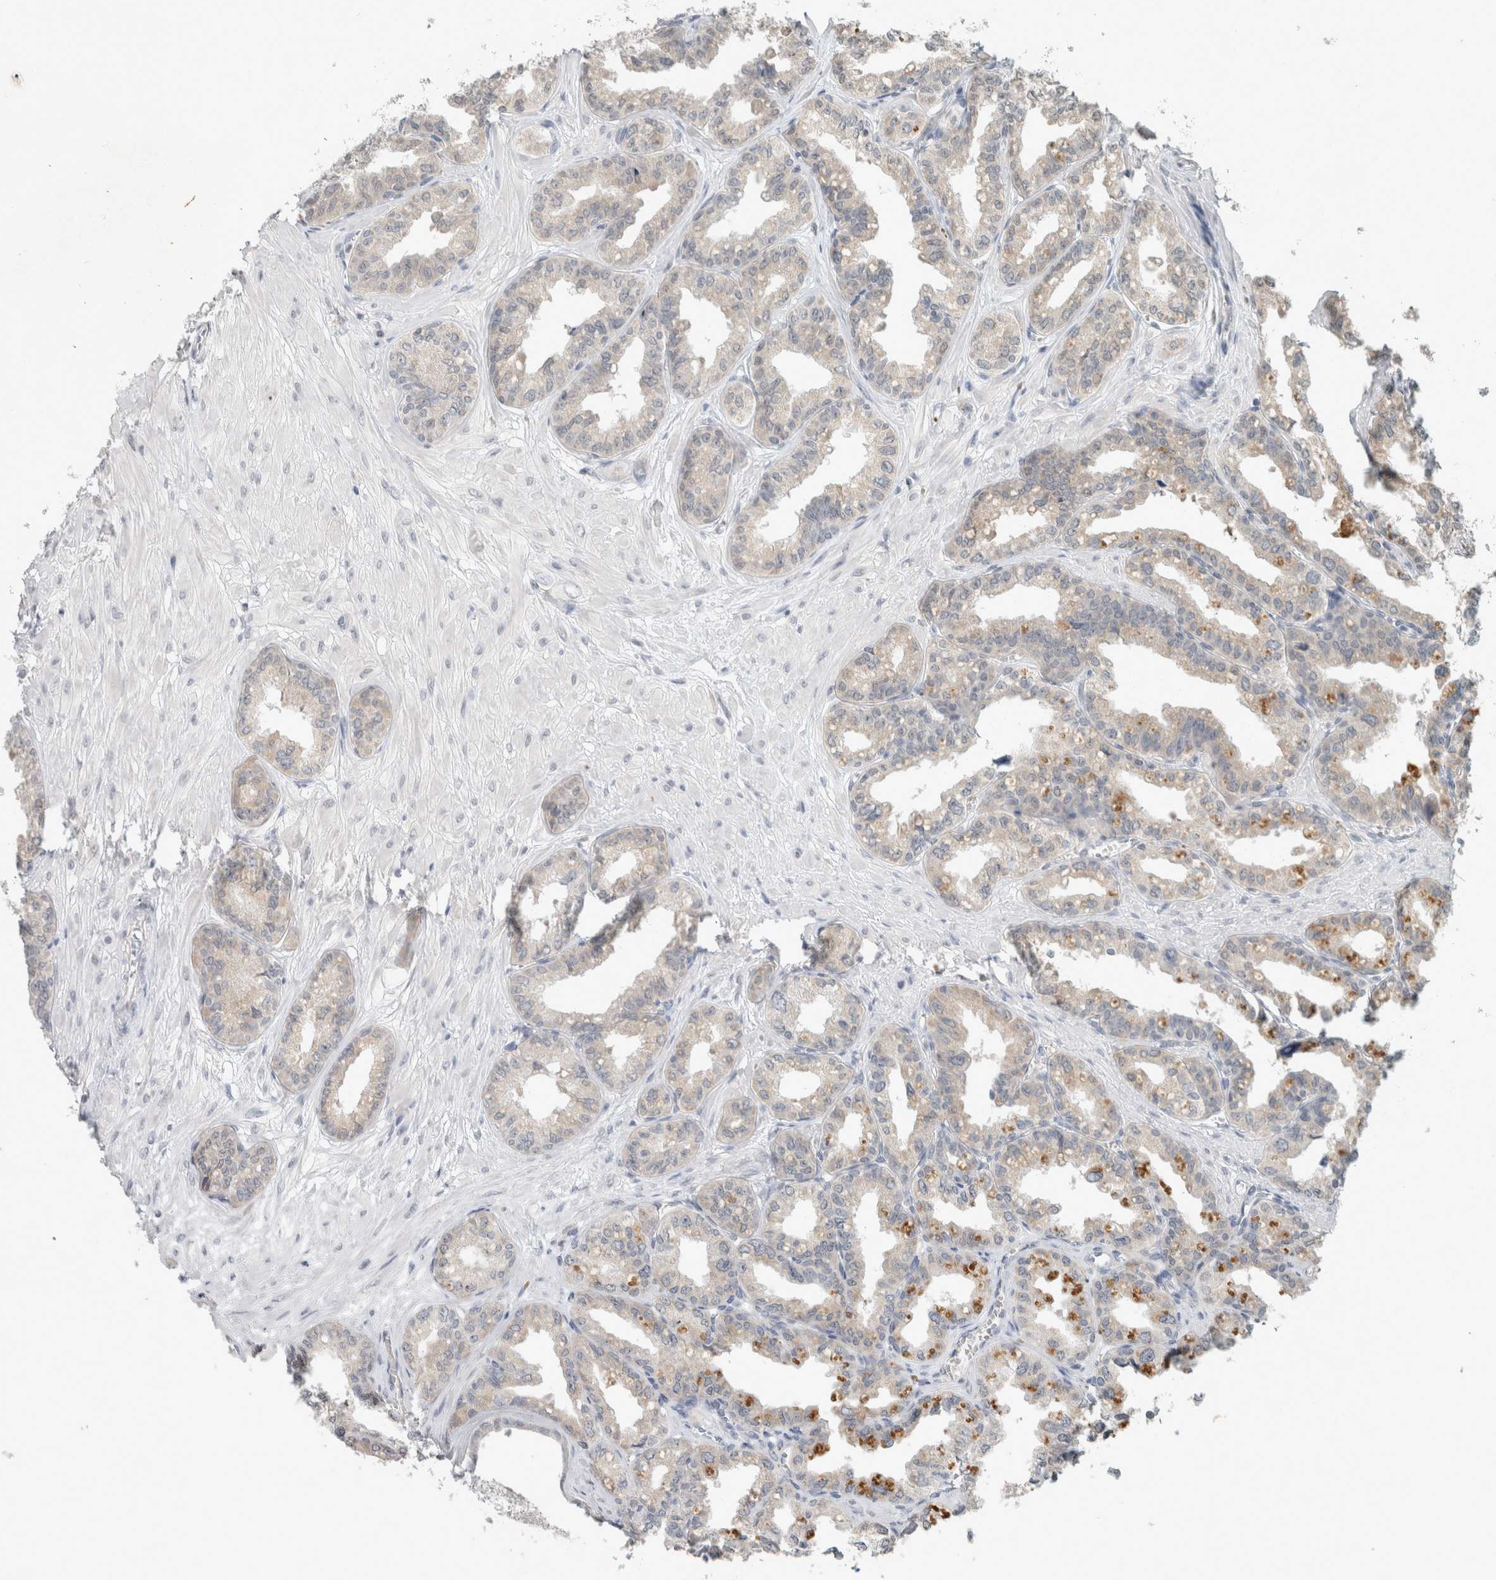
{"staining": {"intensity": "weak", "quantity": "25%-75%", "location": "cytoplasmic/membranous"}, "tissue": "seminal vesicle", "cell_type": "Glandular cells", "image_type": "normal", "snomed": [{"axis": "morphology", "description": "Normal tissue, NOS"}, {"axis": "topography", "description": "Prostate"}, {"axis": "topography", "description": "Seminal veicle"}], "caption": "IHC of benign human seminal vesicle displays low levels of weak cytoplasmic/membranous staining in about 25%-75% of glandular cells. (DAB (3,3'-diaminobenzidine) IHC with brightfield microscopy, high magnification).", "gene": "TRIT1", "patient": {"sex": "male", "age": 51}}